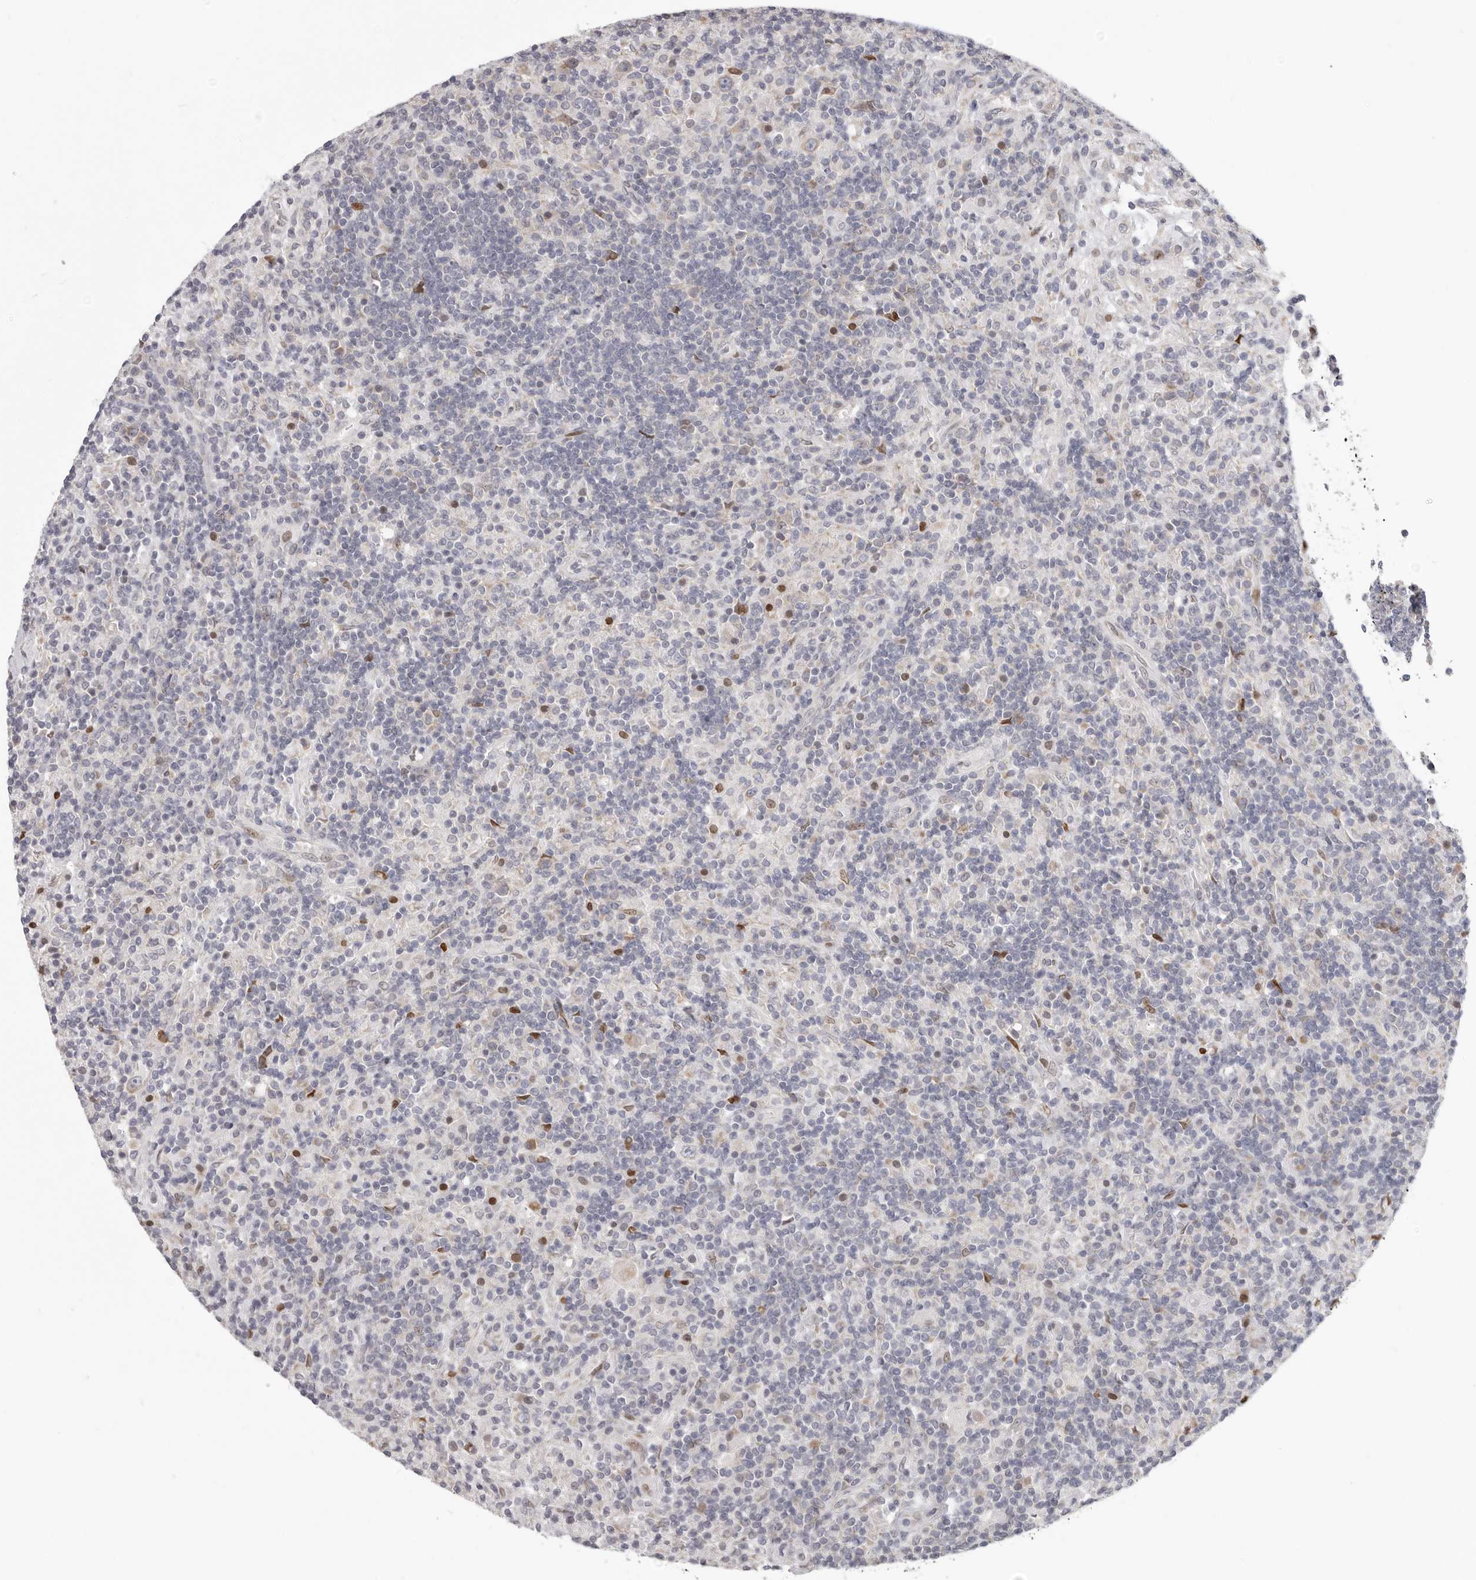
{"staining": {"intensity": "weak", "quantity": "<25%", "location": "cytoplasmic/membranous"}, "tissue": "lymphoma", "cell_type": "Tumor cells", "image_type": "cancer", "snomed": [{"axis": "morphology", "description": "Hodgkin's disease, NOS"}, {"axis": "topography", "description": "Lymph node"}], "caption": "An image of lymphoma stained for a protein reveals no brown staining in tumor cells. (Immunohistochemistry (ihc), brightfield microscopy, high magnification).", "gene": "SRP19", "patient": {"sex": "male", "age": 70}}